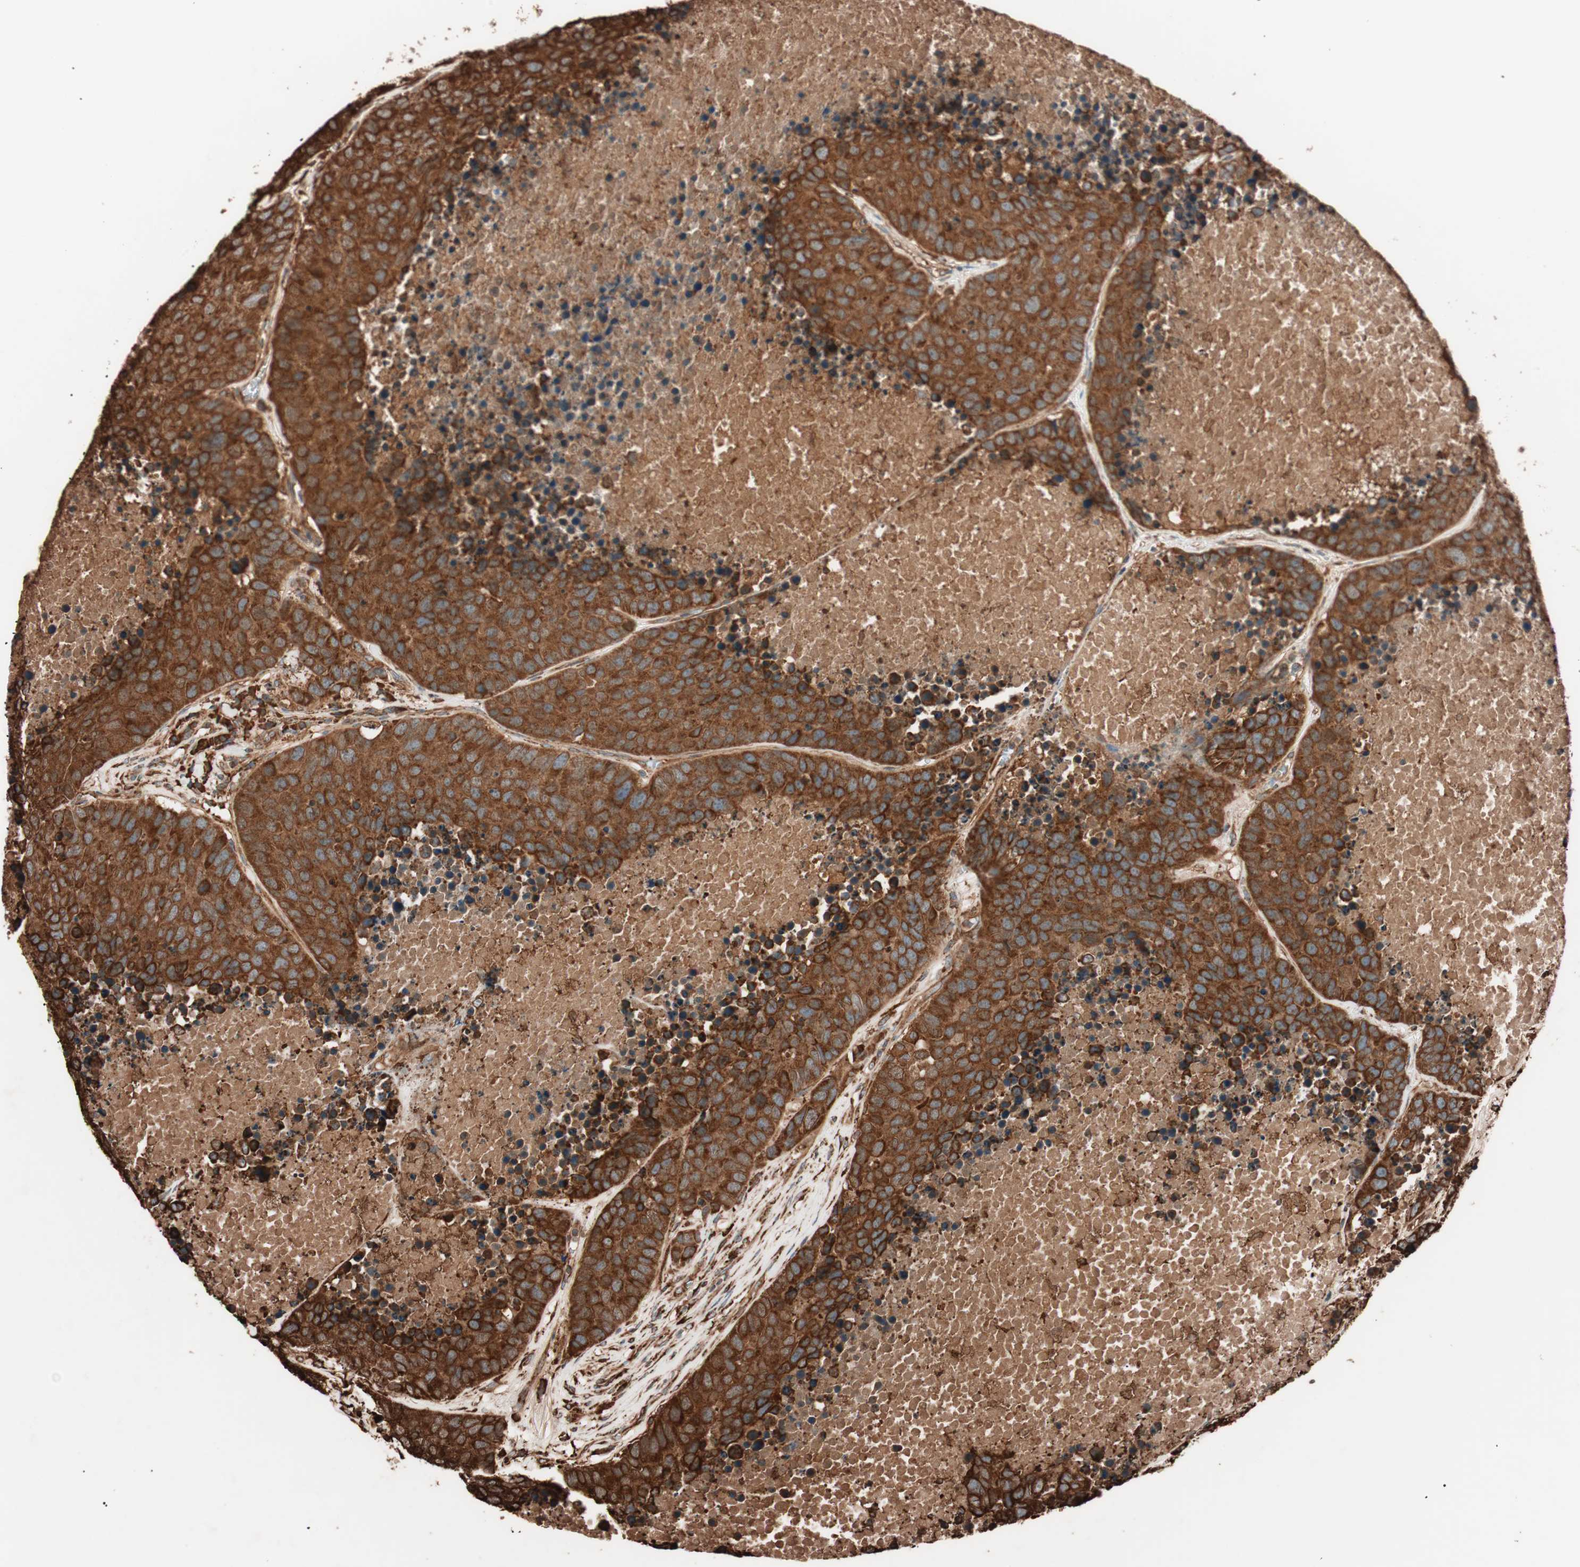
{"staining": {"intensity": "strong", "quantity": ">75%", "location": "cytoplasmic/membranous"}, "tissue": "carcinoid", "cell_type": "Tumor cells", "image_type": "cancer", "snomed": [{"axis": "morphology", "description": "Carcinoid, malignant, NOS"}, {"axis": "topography", "description": "Lung"}], "caption": "Human malignant carcinoid stained with a brown dye reveals strong cytoplasmic/membranous positive staining in approximately >75% of tumor cells.", "gene": "VEGFA", "patient": {"sex": "male", "age": 60}}